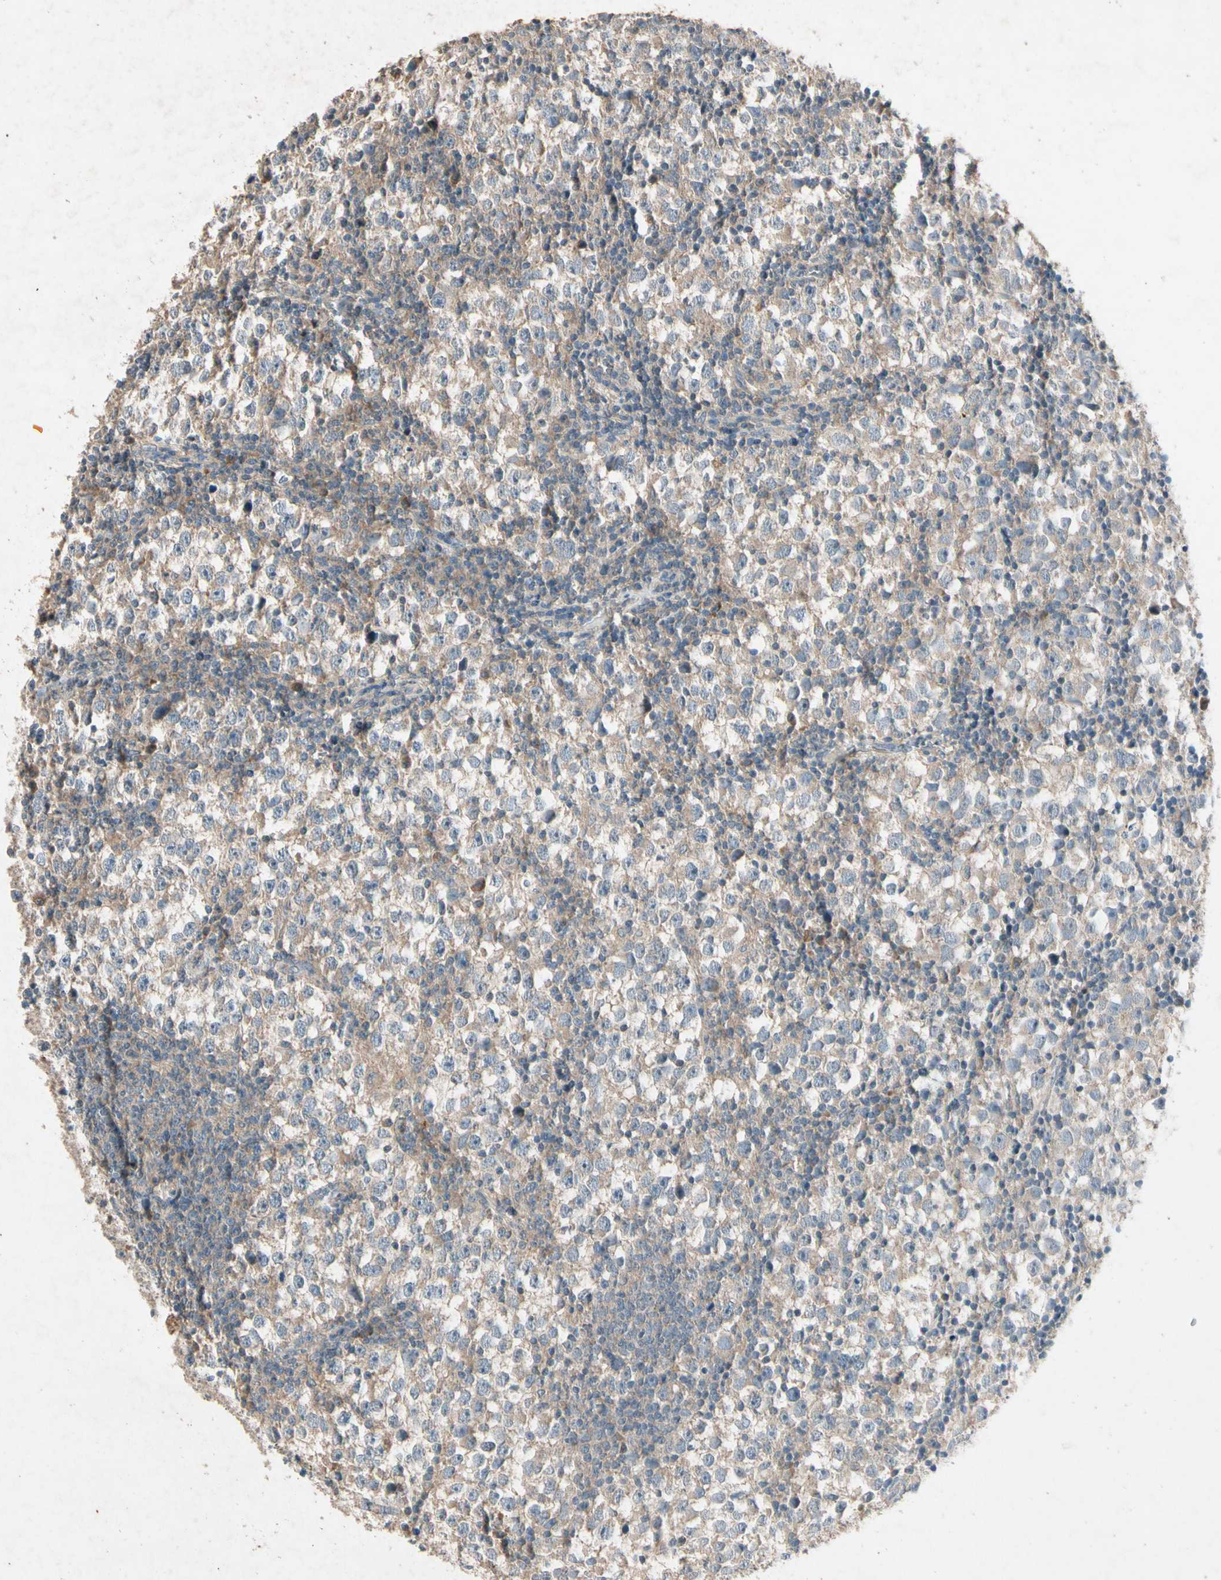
{"staining": {"intensity": "weak", "quantity": ">75%", "location": "cytoplasmic/membranous"}, "tissue": "testis cancer", "cell_type": "Tumor cells", "image_type": "cancer", "snomed": [{"axis": "morphology", "description": "Seminoma, NOS"}, {"axis": "topography", "description": "Testis"}], "caption": "Immunohistochemical staining of human seminoma (testis) demonstrates weak cytoplasmic/membranous protein positivity in approximately >75% of tumor cells.", "gene": "GPLD1", "patient": {"sex": "male", "age": 65}}